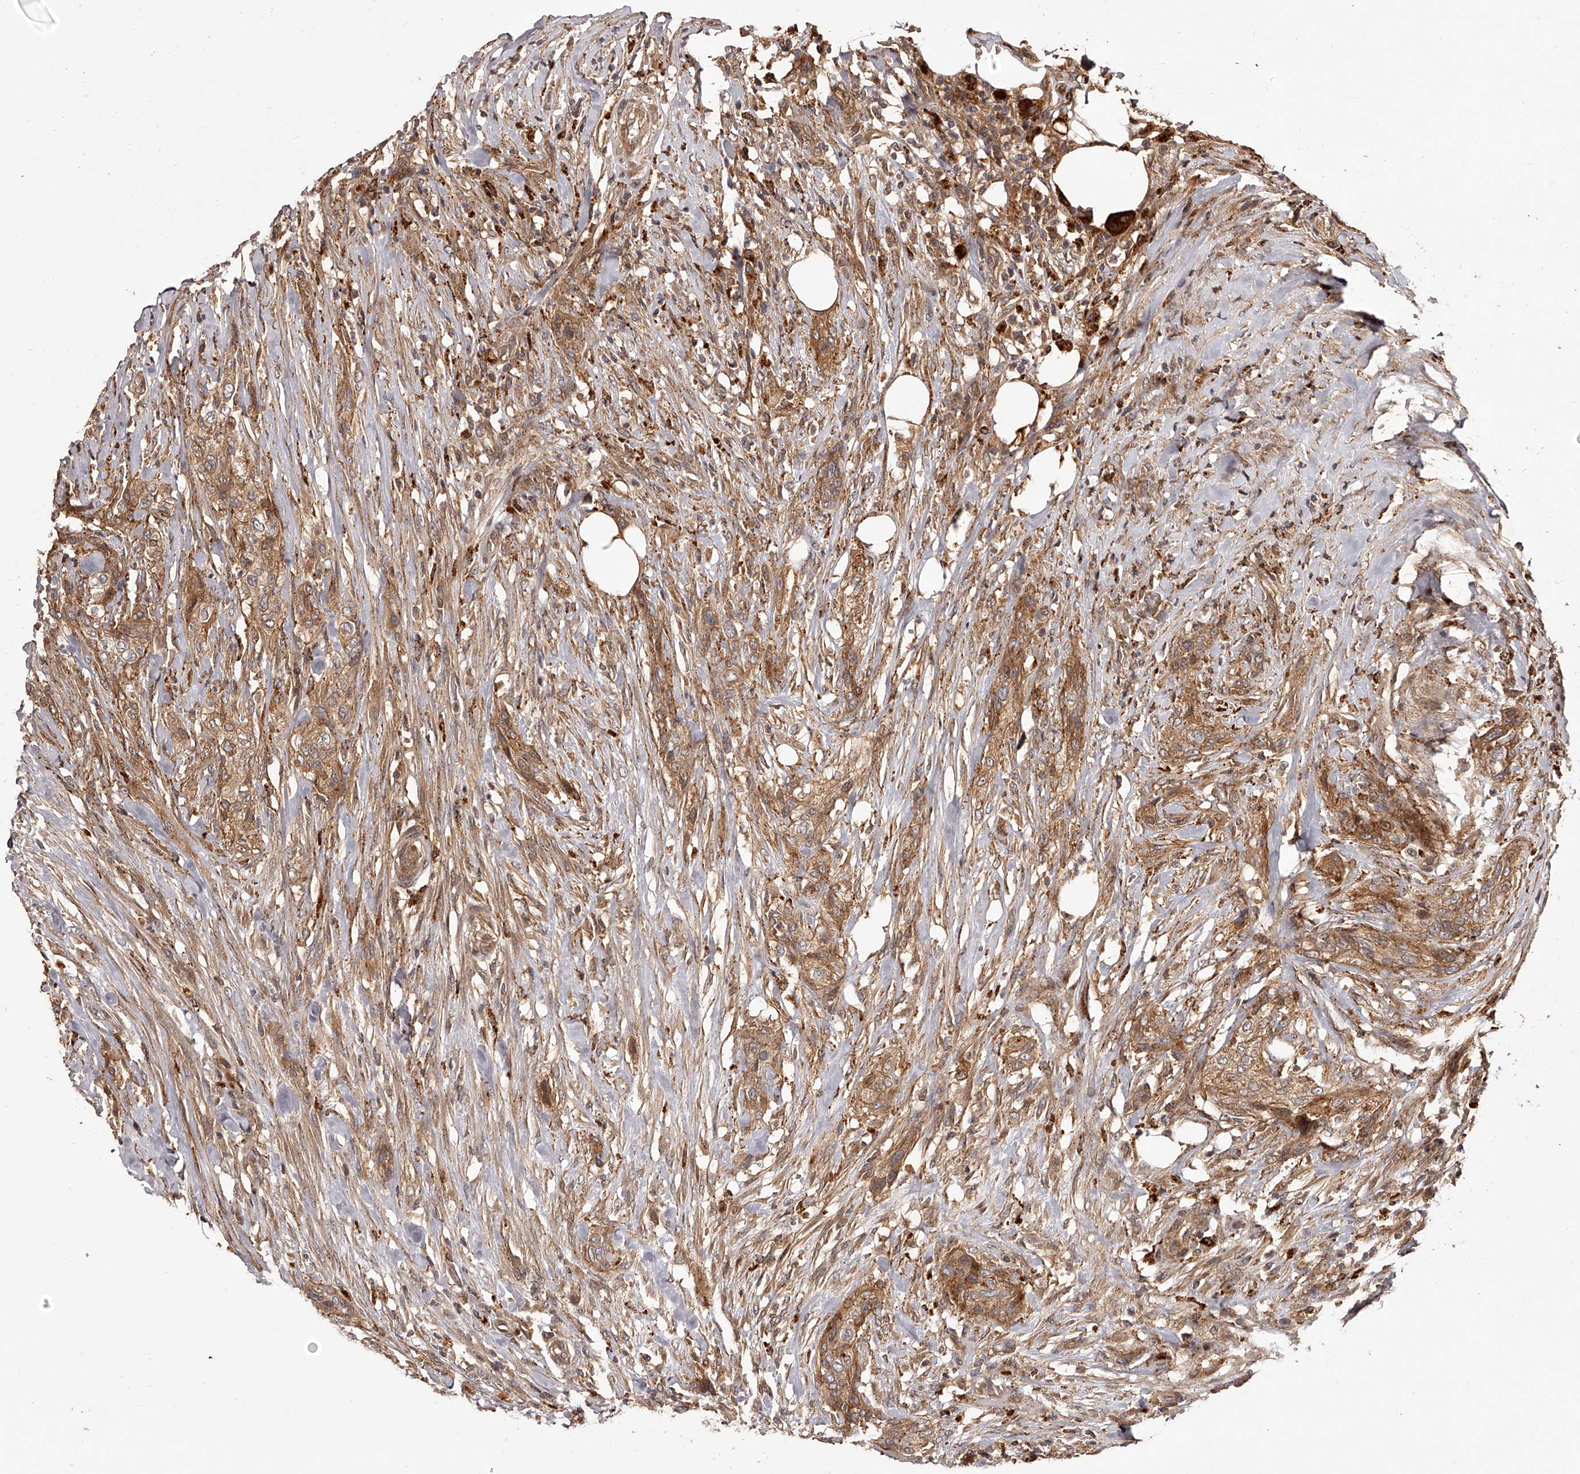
{"staining": {"intensity": "moderate", "quantity": ">75%", "location": "cytoplasmic/membranous"}, "tissue": "urothelial cancer", "cell_type": "Tumor cells", "image_type": "cancer", "snomed": [{"axis": "morphology", "description": "Urothelial carcinoma, High grade"}, {"axis": "topography", "description": "Urinary bladder"}], "caption": "Brown immunohistochemical staining in urothelial cancer displays moderate cytoplasmic/membranous staining in about >75% of tumor cells.", "gene": "CRYZL1", "patient": {"sex": "male", "age": 35}}